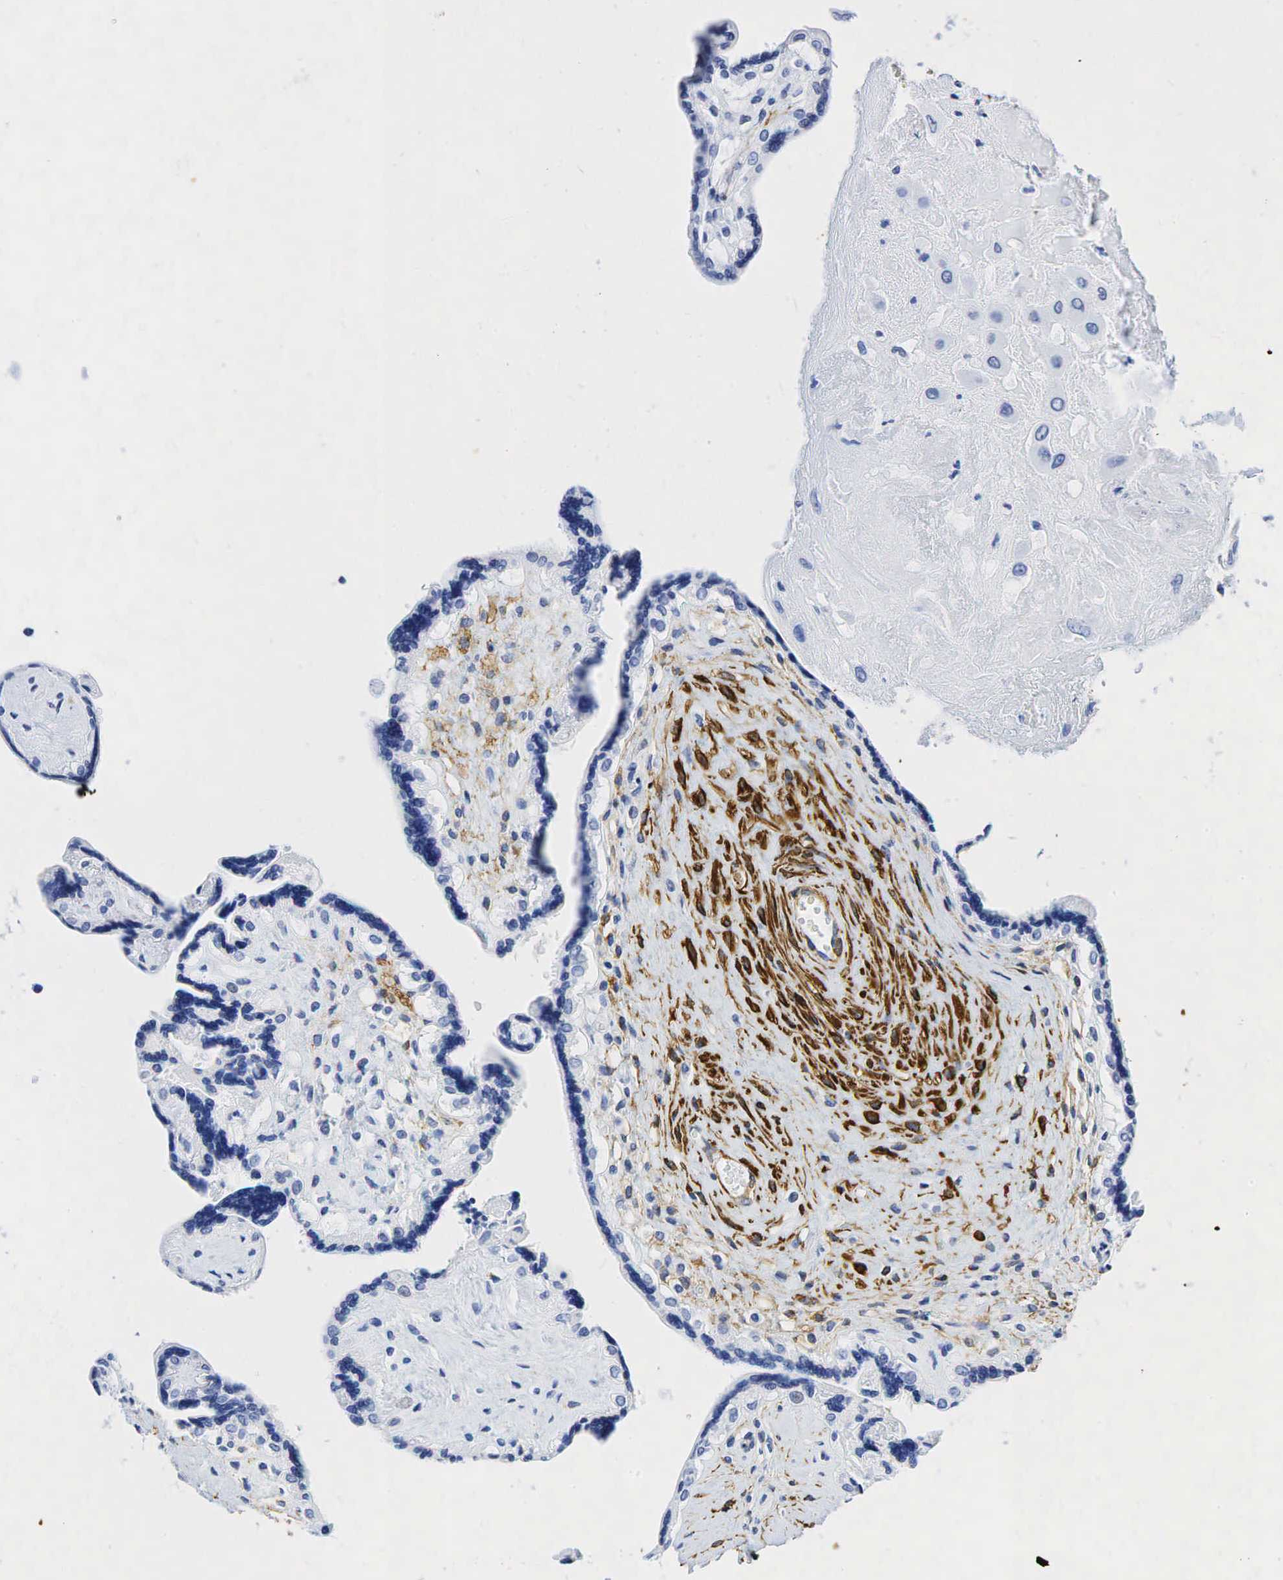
{"staining": {"intensity": "negative", "quantity": "none", "location": "none"}, "tissue": "placenta", "cell_type": "Decidual cells", "image_type": "normal", "snomed": [{"axis": "morphology", "description": "Normal tissue, NOS"}, {"axis": "topography", "description": "Placenta"}], "caption": "A high-resolution image shows immunohistochemistry staining of unremarkable placenta, which displays no significant staining in decidual cells. Nuclei are stained in blue.", "gene": "ACTA1", "patient": {"sex": "female", "age": 31}}